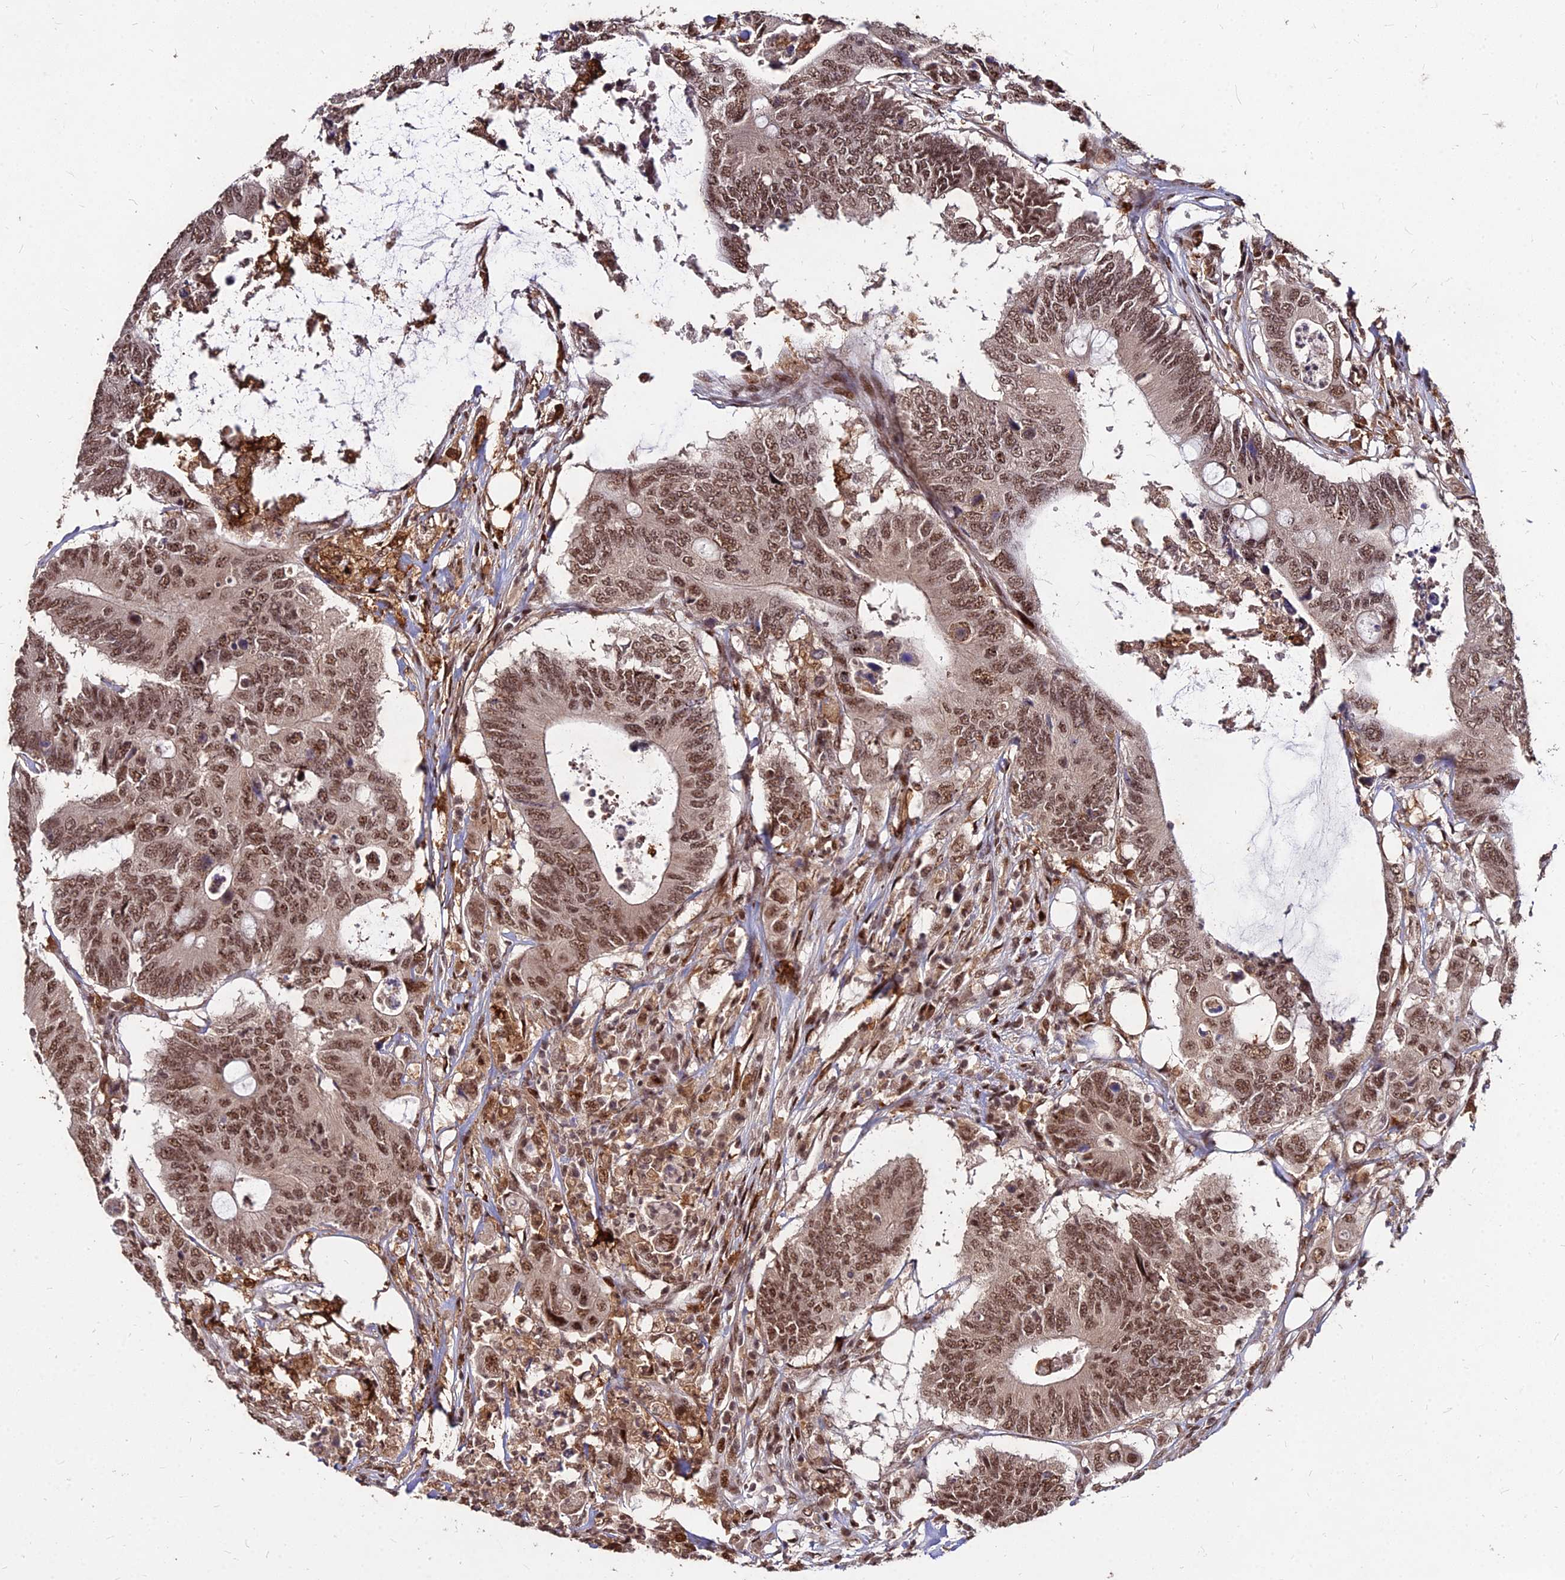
{"staining": {"intensity": "moderate", "quantity": ">75%", "location": "nuclear"}, "tissue": "colorectal cancer", "cell_type": "Tumor cells", "image_type": "cancer", "snomed": [{"axis": "morphology", "description": "Adenocarcinoma, NOS"}, {"axis": "topography", "description": "Colon"}], "caption": "Human colorectal cancer (adenocarcinoma) stained for a protein (brown) reveals moderate nuclear positive staining in approximately >75% of tumor cells.", "gene": "ZBED4", "patient": {"sex": "male", "age": 71}}